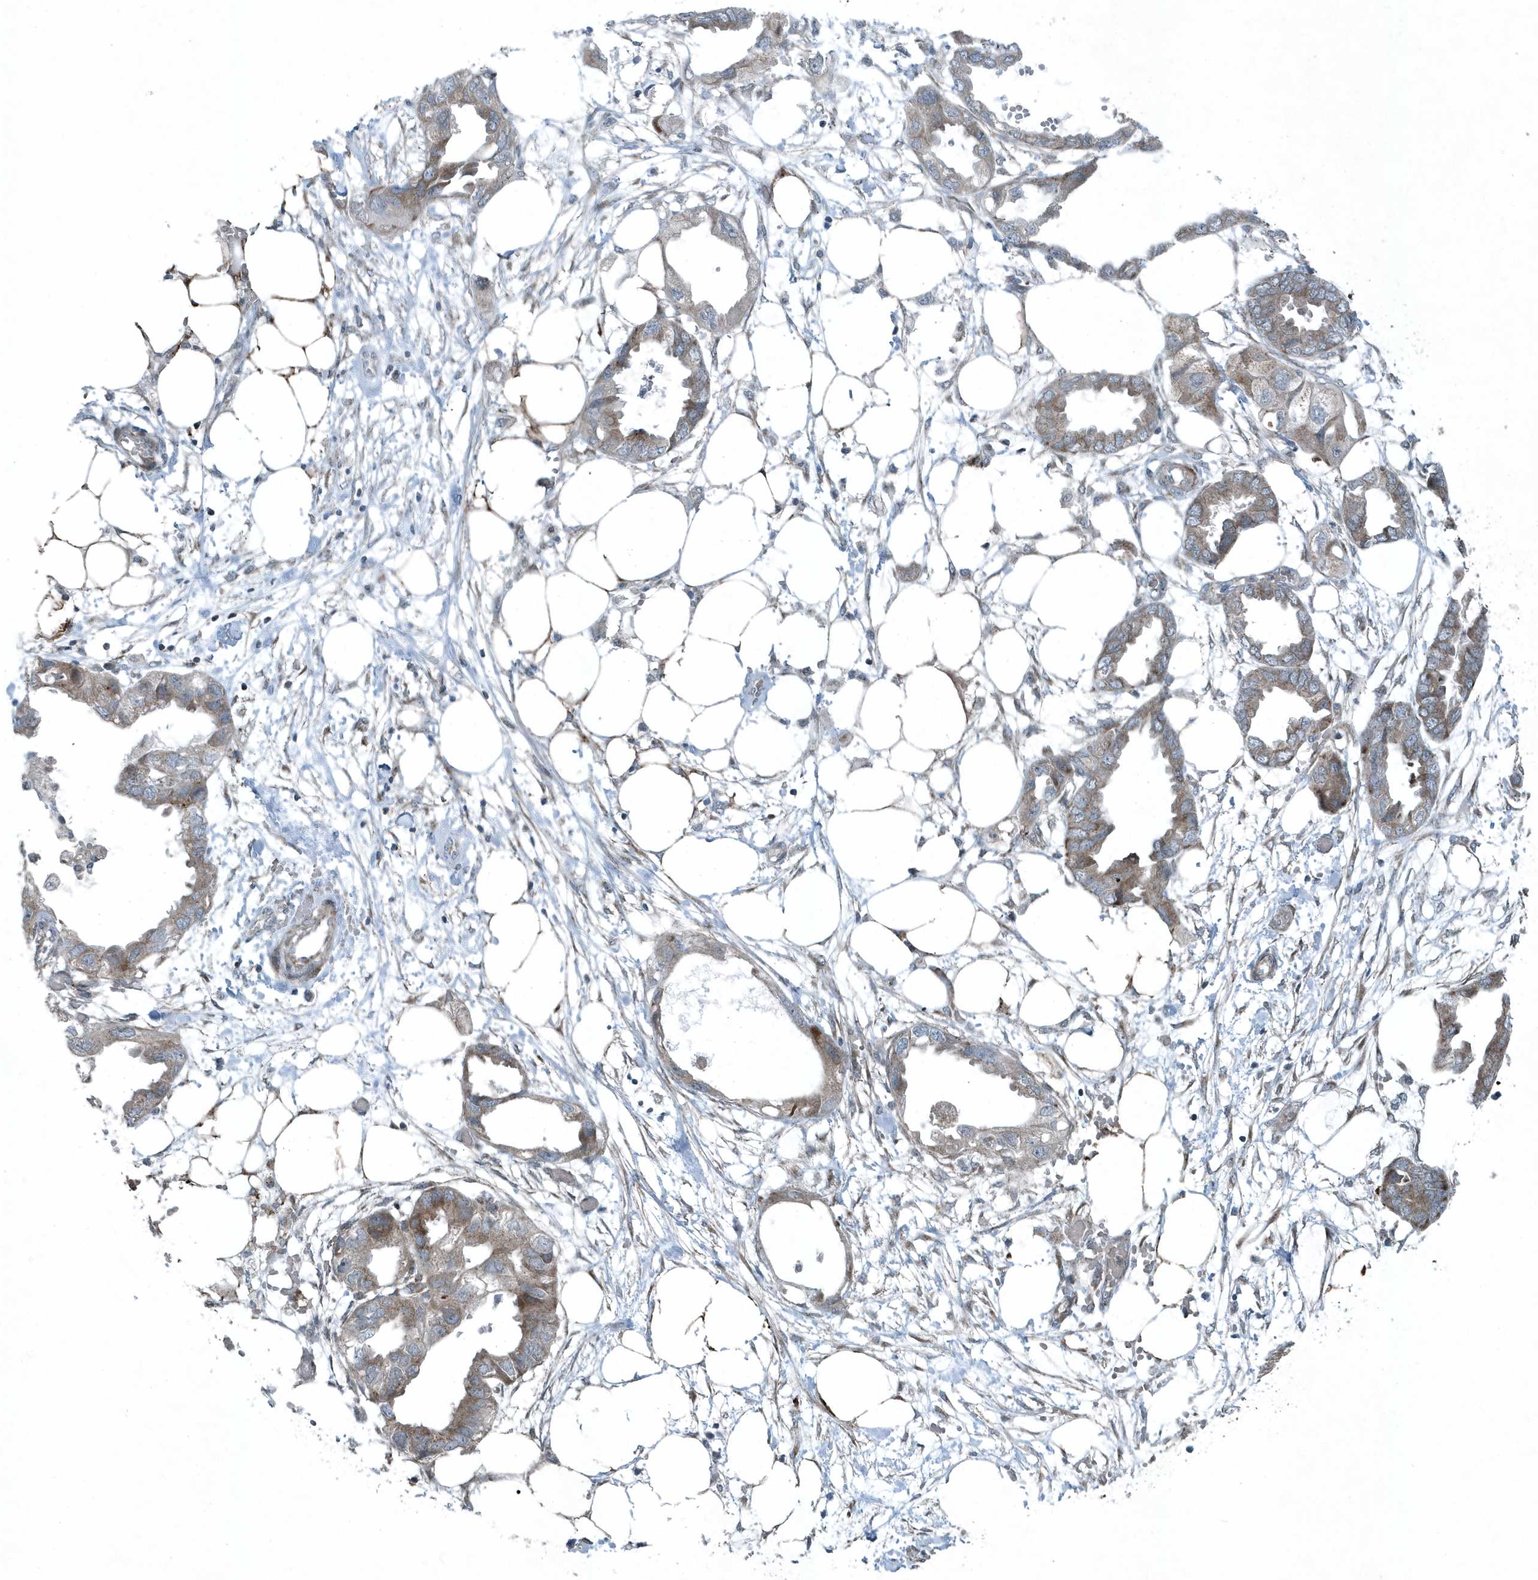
{"staining": {"intensity": "moderate", "quantity": "25%-75%", "location": "cytoplasmic/membranous"}, "tissue": "endometrial cancer", "cell_type": "Tumor cells", "image_type": "cancer", "snomed": [{"axis": "morphology", "description": "Adenocarcinoma, NOS"}, {"axis": "morphology", "description": "Adenocarcinoma, metastatic, NOS"}, {"axis": "topography", "description": "Adipose tissue"}, {"axis": "topography", "description": "Endometrium"}], "caption": "Protein analysis of metastatic adenocarcinoma (endometrial) tissue demonstrates moderate cytoplasmic/membranous positivity in approximately 25%-75% of tumor cells.", "gene": "GCC2", "patient": {"sex": "female", "age": 67}}